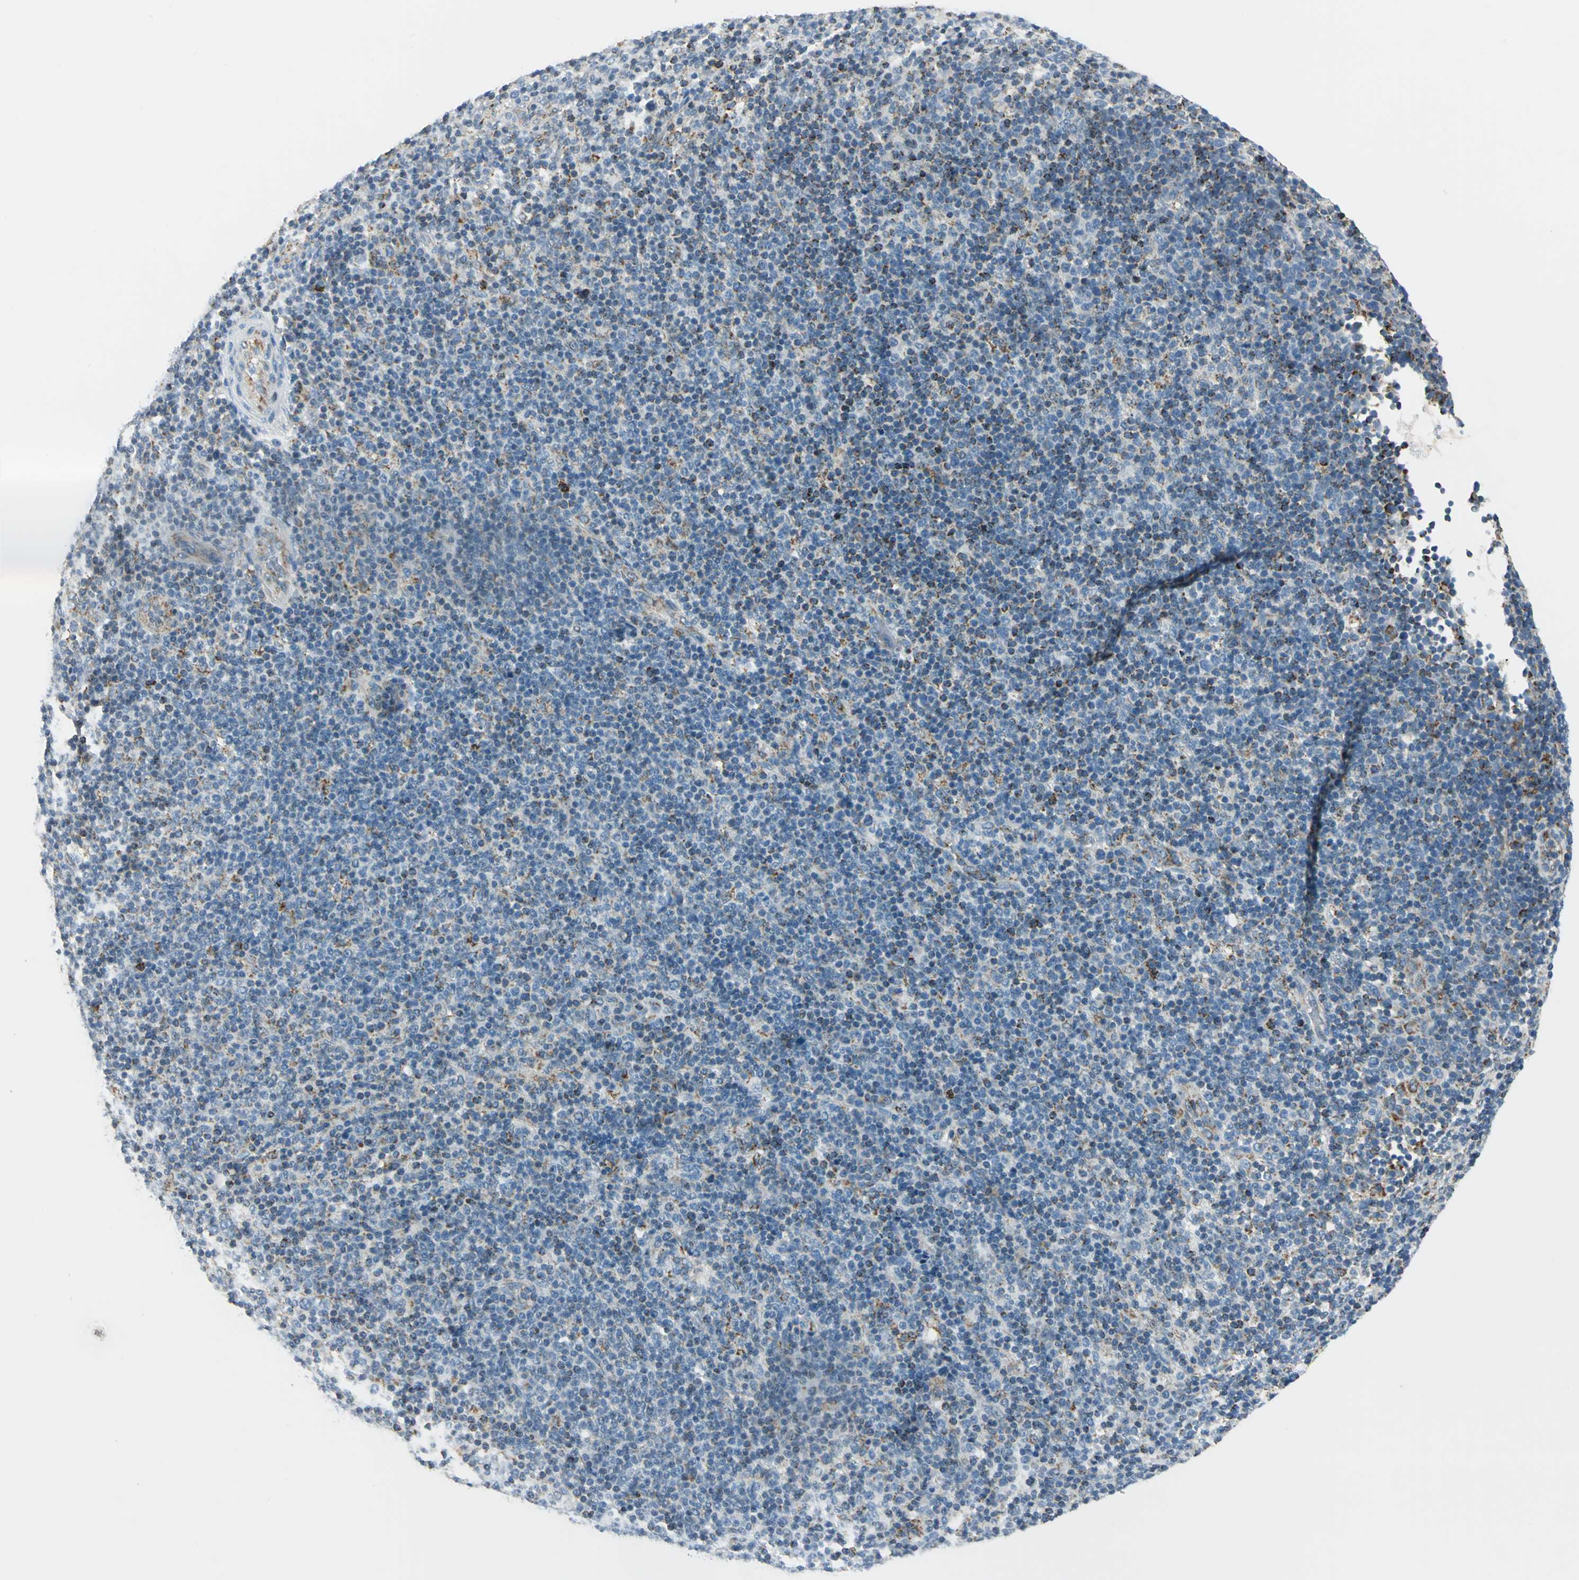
{"staining": {"intensity": "moderate", "quantity": "<25%", "location": "cytoplasmic/membranous"}, "tissue": "lymphoma", "cell_type": "Tumor cells", "image_type": "cancer", "snomed": [{"axis": "morphology", "description": "Malignant lymphoma, non-Hodgkin's type, Low grade"}, {"axis": "topography", "description": "Lymph node"}], "caption": "Immunohistochemistry (IHC) of human lymphoma reveals low levels of moderate cytoplasmic/membranous expression in about <25% of tumor cells.", "gene": "ACADM", "patient": {"sex": "male", "age": 70}}